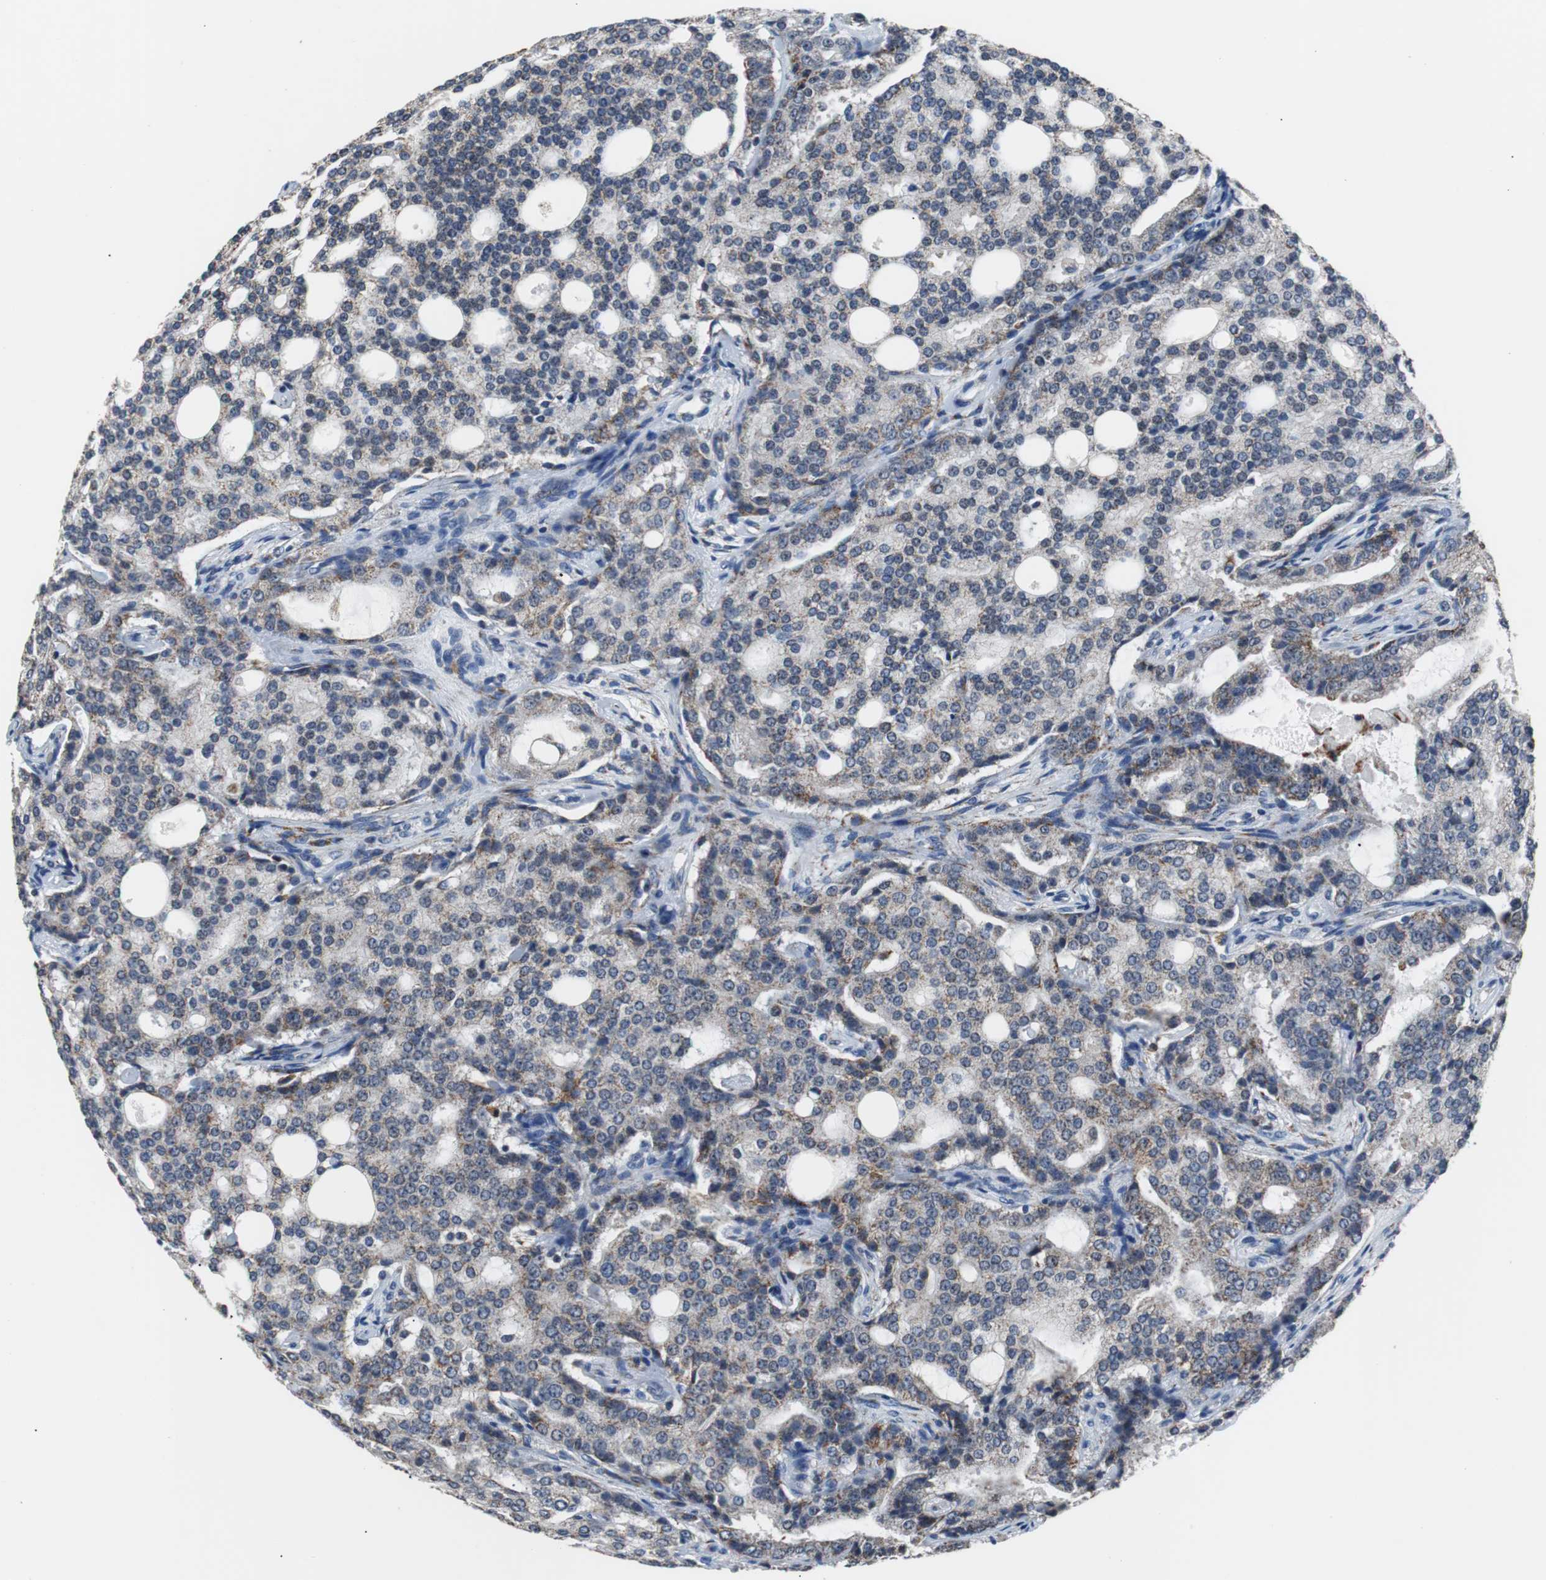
{"staining": {"intensity": "moderate", "quantity": "25%-75%", "location": "cytoplasmic/membranous"}, "tissue": "prostate cancer", "cell_type": "Tumor cells", "image_type": "cancer", "snomed": [{"axis": "morphology", "description": "Adenocarcinoma, High grade"}, {"axis": "topography", "description": "Prostate"}], "caption": "Immunohistochemical staining of prostate cancer reveals moderate cytoplasmic/membranous protein positivity in about 25%-75% of tumor cells.", "gene": "PITRM1", "patient": {"sex": "male", "age": 72}}